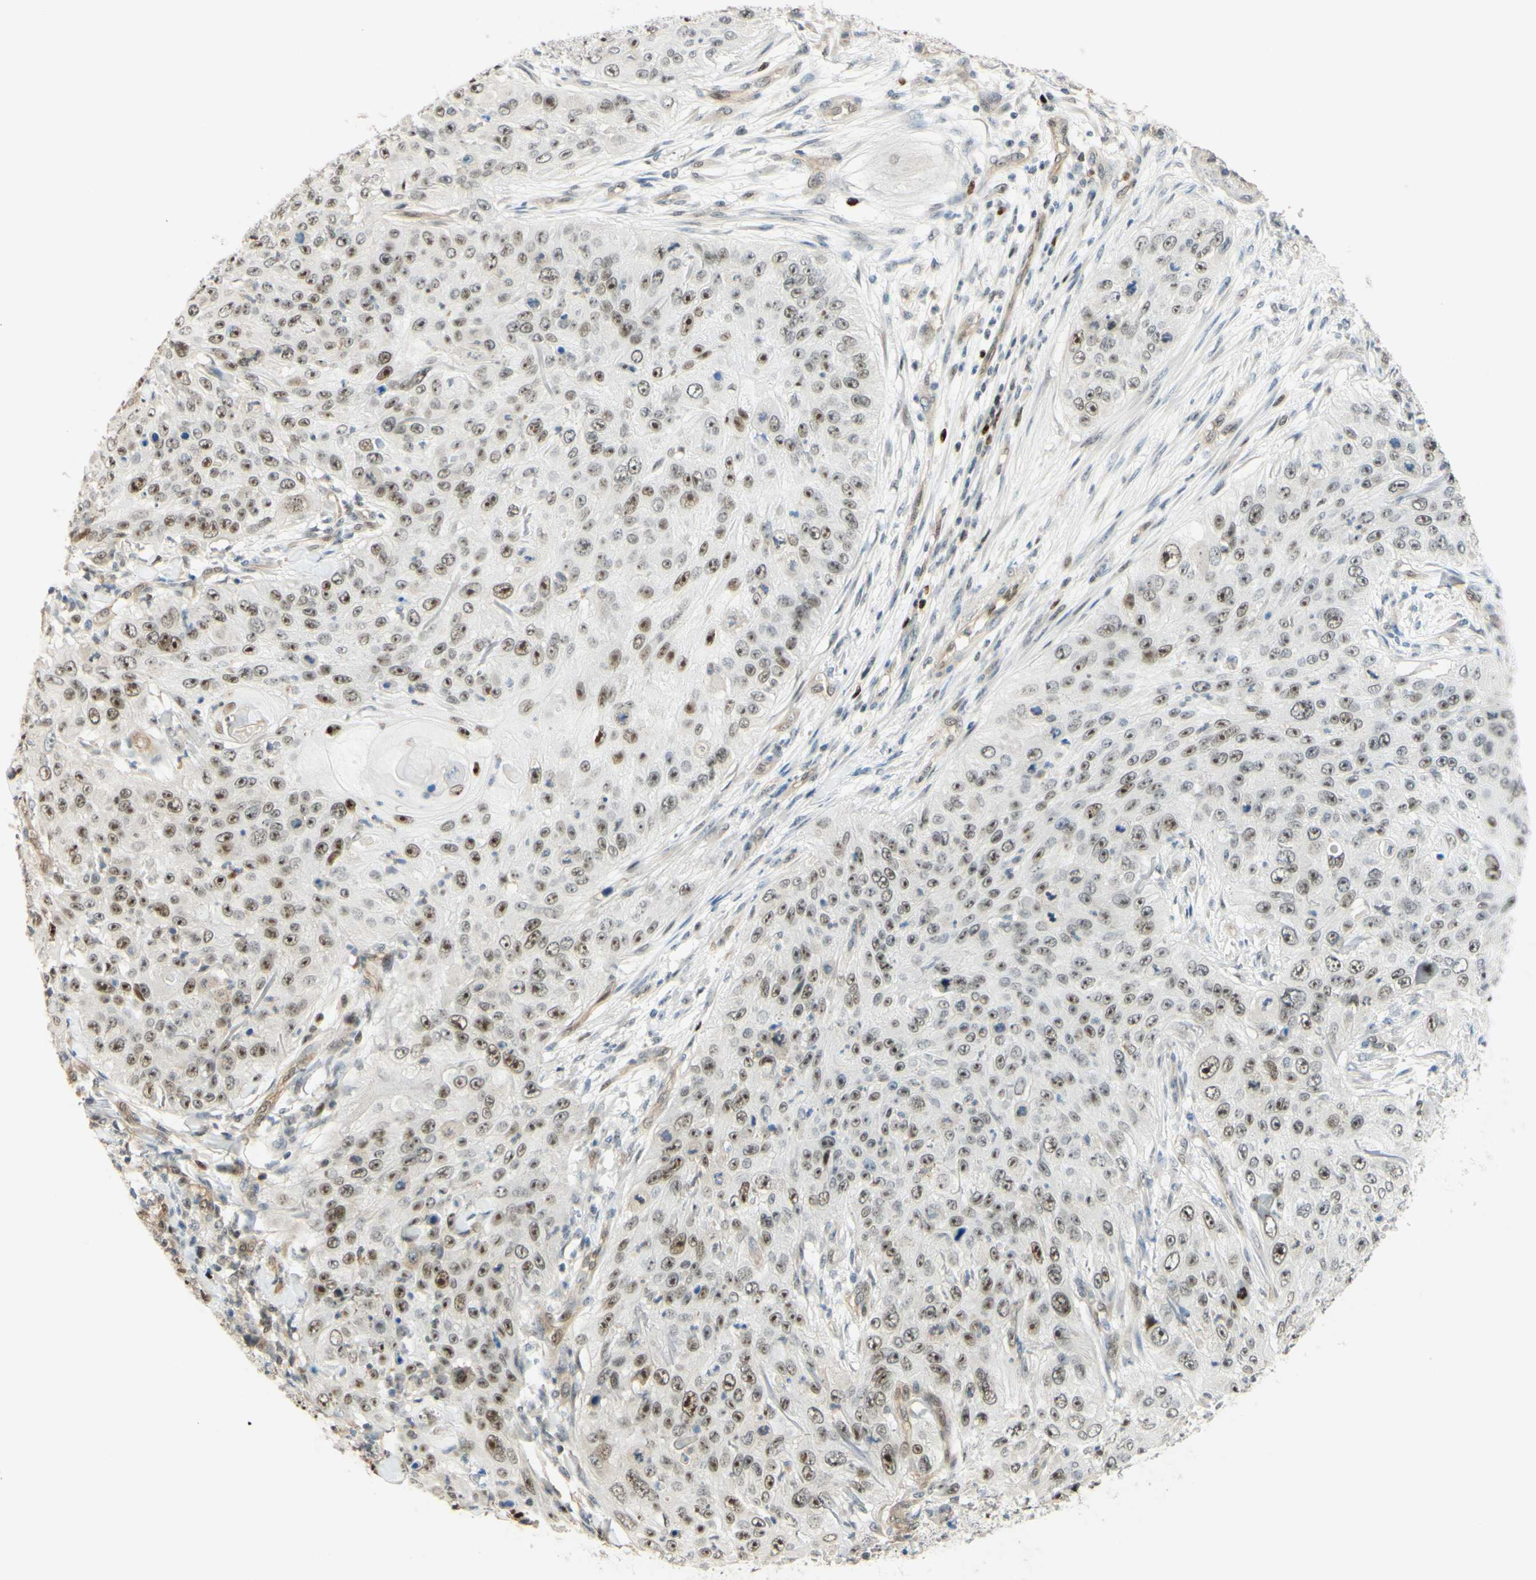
{"staining": {"intensity": "moderate", "quantity": ">75%", "location": "nuclear"}, "tissue": "skin cancer", "cell_type": "Tumor cells", "image_type": "cancer", "snomed": [{"axis": "morphology", "description": "Squamous cell carcinoma, NOS"}, {"axis": "topography", "description": "Skin"}], "caption": "The immunohistochemical stain labels moderate nuclear positivity in tumor cells of squamous cell carcinoma (skin) tissue.", "gene": "POLB", "patient": {"sex": "female", "age": 80}}